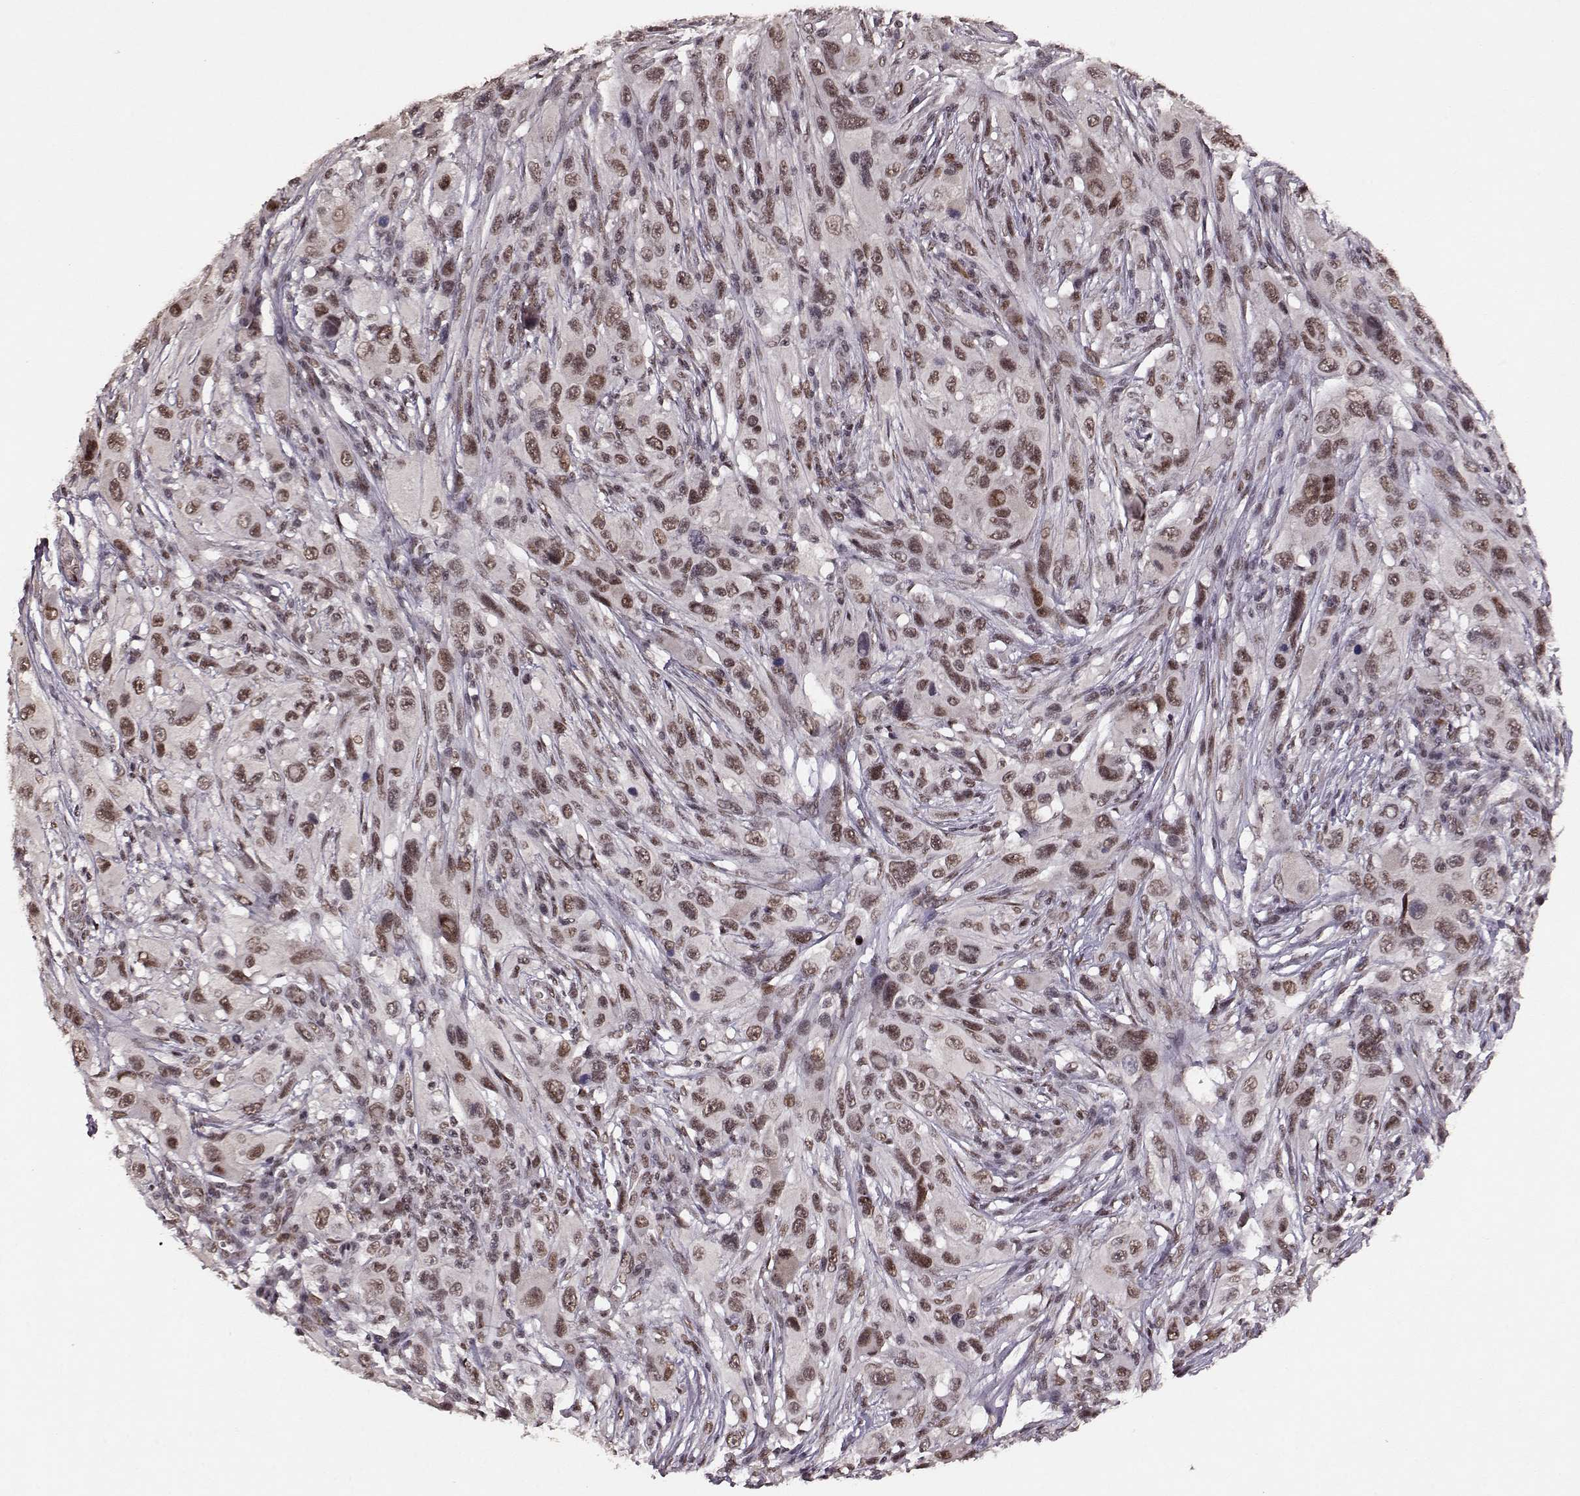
{"staining": {"intensity": "weak", "quantity": ">75%", "location": "nuclear"}, "tissue": "melanoma", "cell_type": "Tumor cells", "image_type": "cancer", "snomed": [{"axis": "morphology", "description": "Malignant melanoma, NOS"}, {"axis": "topography", "description": "Skin"}], "caption": "Immunohistochemical staining of malignant melanoma displays low levels of weak nuclear expression in about >75% of tumor cells.", "gene": "RRAGD", "patient": {"sex": "male", "age": 53}}